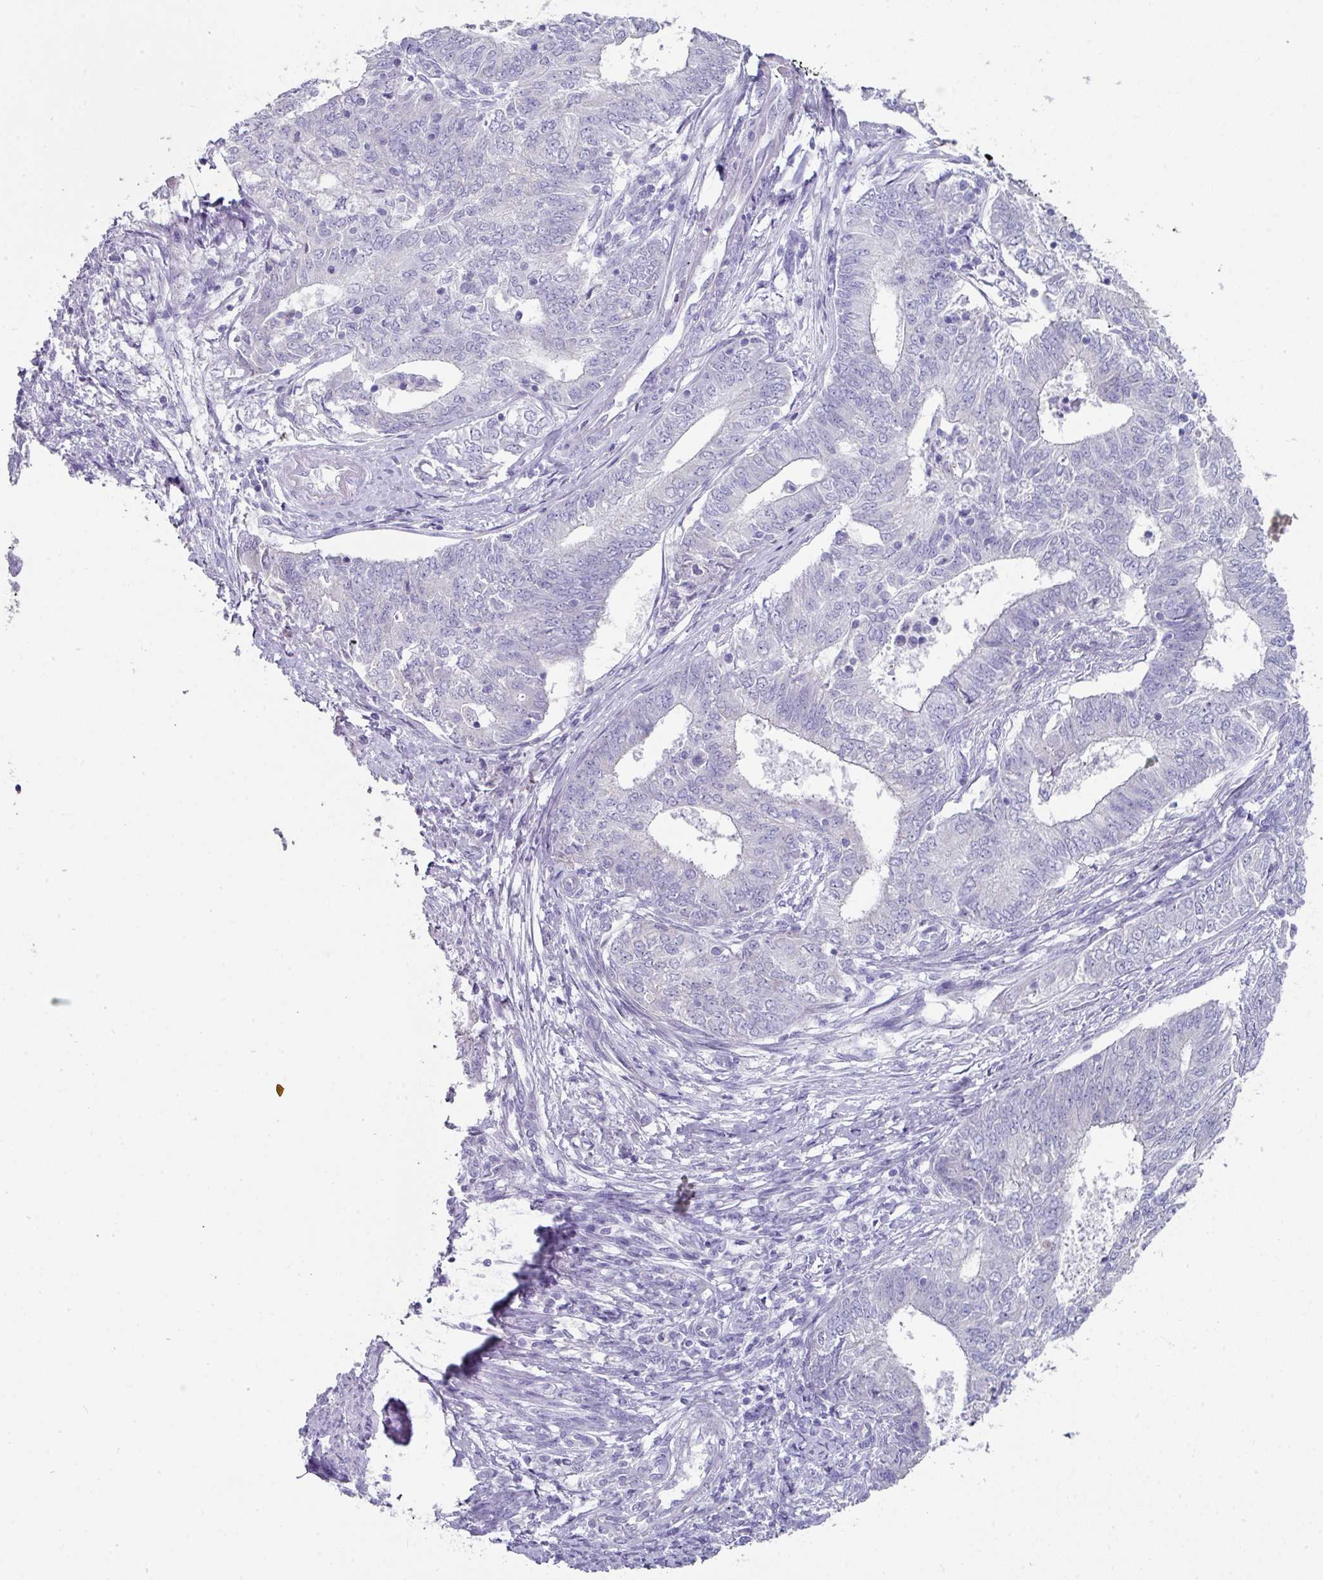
{"staining": {"intensity": "negative", "quantity": "none", "location": "none"}, "tissue": "endometrial cancer", "cell_type": "Tumor cells", "image_type": "cancer", "snomed": [{"axis": "morphology", "description": "Adenocarcinoma, NOS"}, {"axis": "topography", "description": "Endometrium"}], "caption": "Human adenocarcinoma (endometrial) stained for a protein using IHC exhibits no staining in tumor cells.", "gene": "PEX10", "patient": {"sex": "female", "age": 62}}